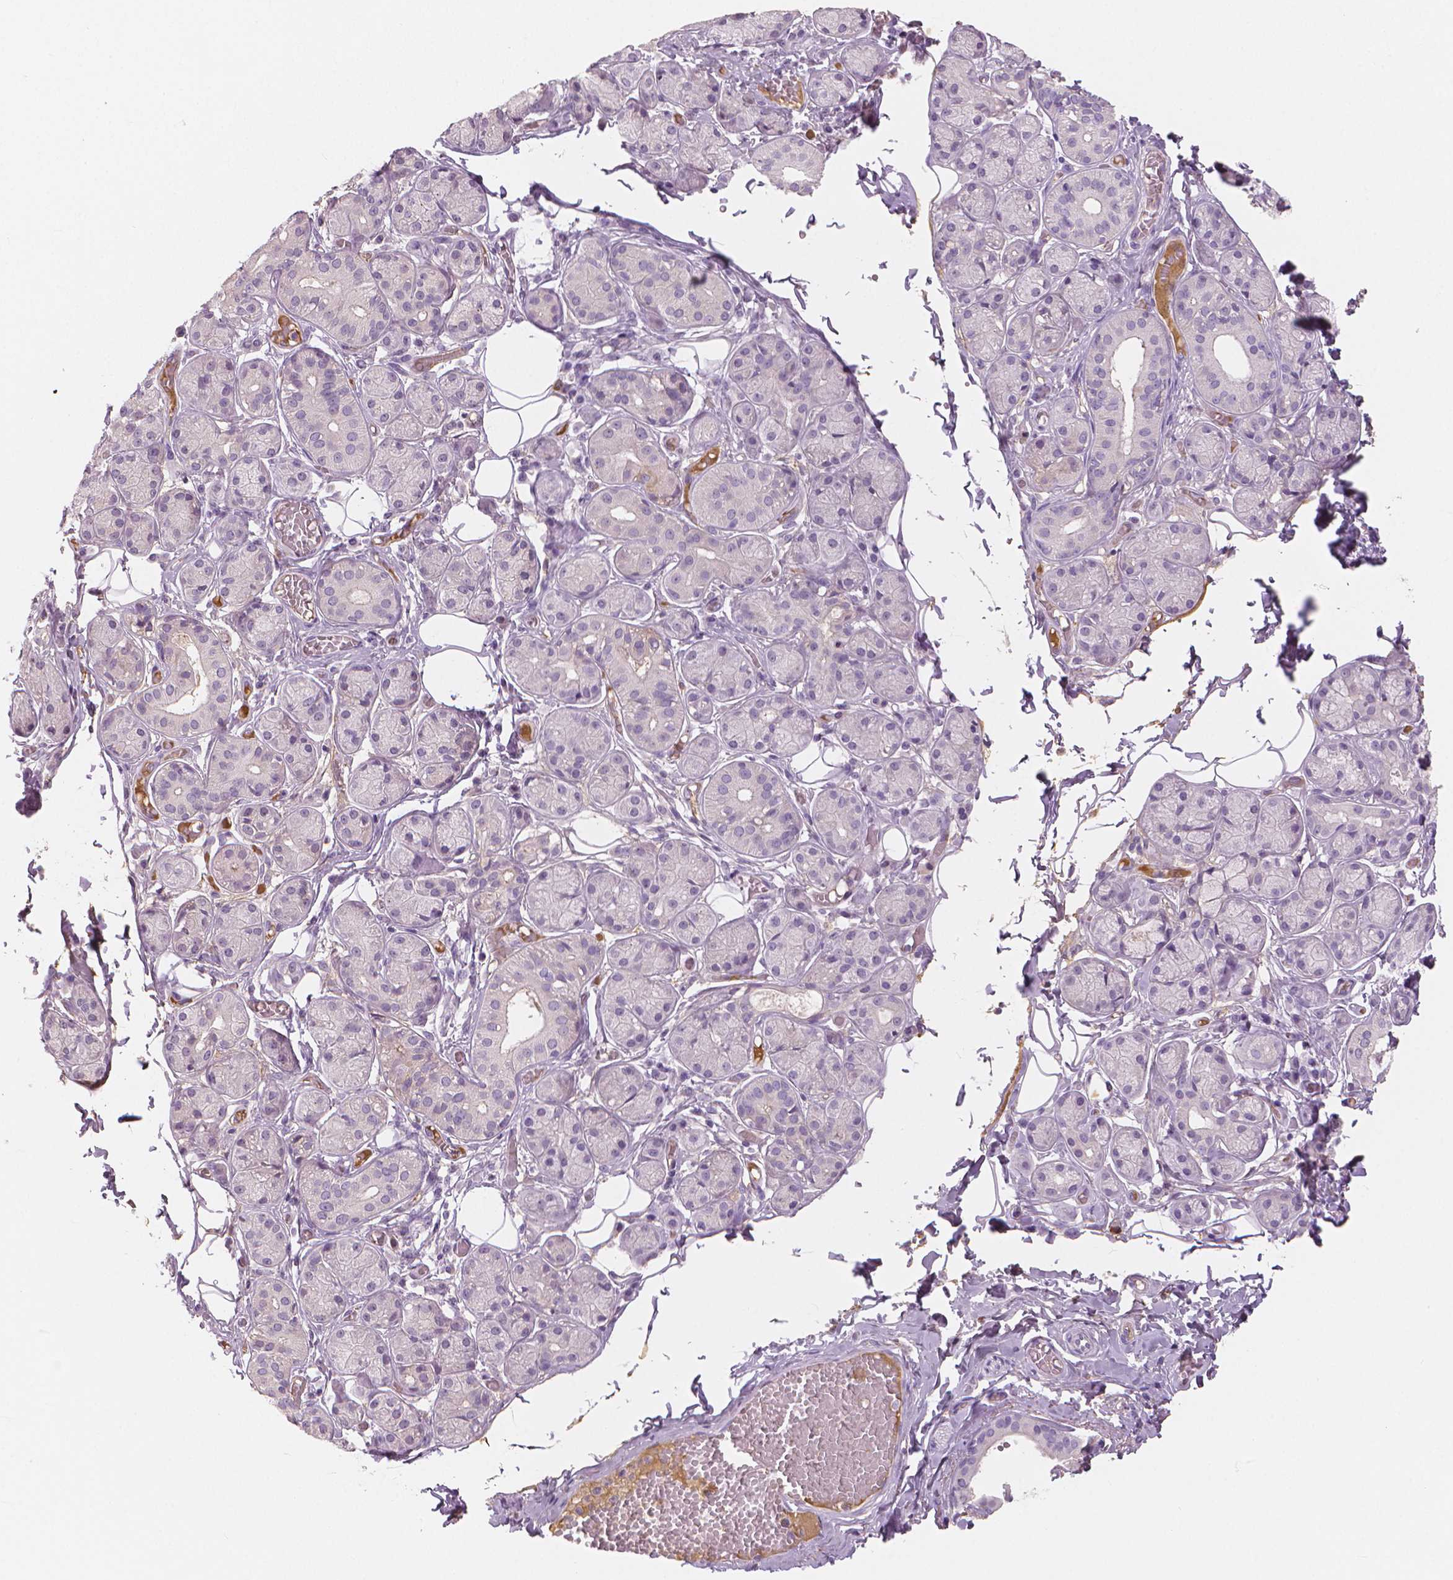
{"staining": {"intensity": "negative", "quantity": "none", "location": "none"}, "tissue": "salivary gland", "cell_type": "Glandular cells", "image_type": "normal", "snomed": [{"axis": "morphology", "description": "Normal tissue, NOS"}, {"axis": "topography", "description": "Salivary gland"}, {"axis": "topography", "description": "Peripheral nerve tissue"}], "caption": "Immunohistochemistry image of unremarkable human salivary gland stained for a protein (brown), which reveals no staining in glandular cells.", "gene": "APOA4", "patient": {"sex": "male", "age": 71}}